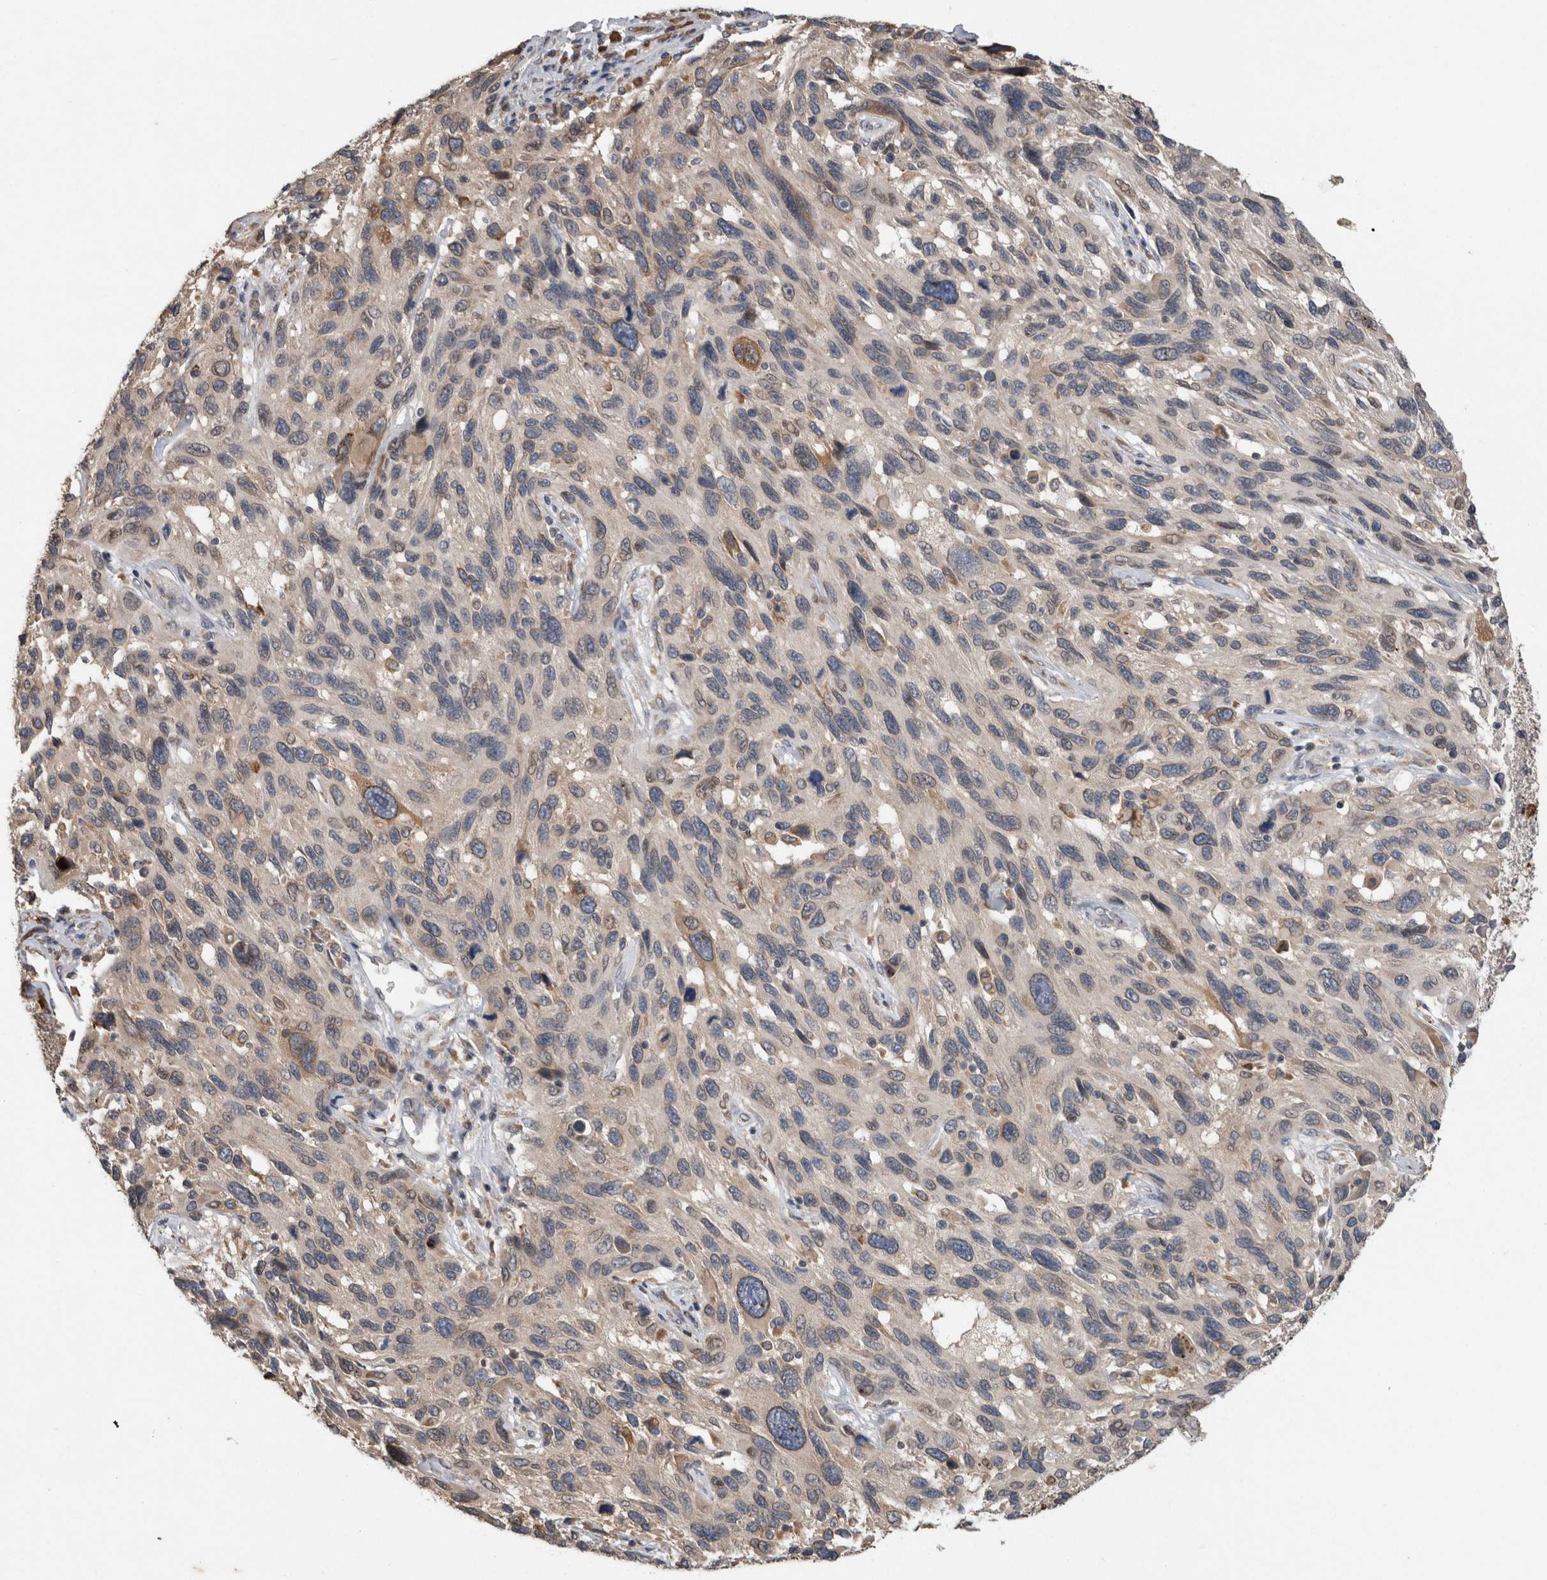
{"staining": {"intensity": "moderate", "quantity": "<25%", "location": "cytoplasmic/membranous"}, "tissue": "melanoma", "cell_type": "Tumor cells", "image_type": "cancer", "snomed": [{"axis": "morphology", "description": "Malignant melanoma, NOS"}, {"axis": "topography", "description": "Skin"}], "caption": "Brown immunohistochemical staining in malignant melanoma exhibits moderate cytoplasmic/membranous expression in about <25% of tumor cells.", "gene": "ADGRL3", "patient": {"sex": "male", "age": 53}}